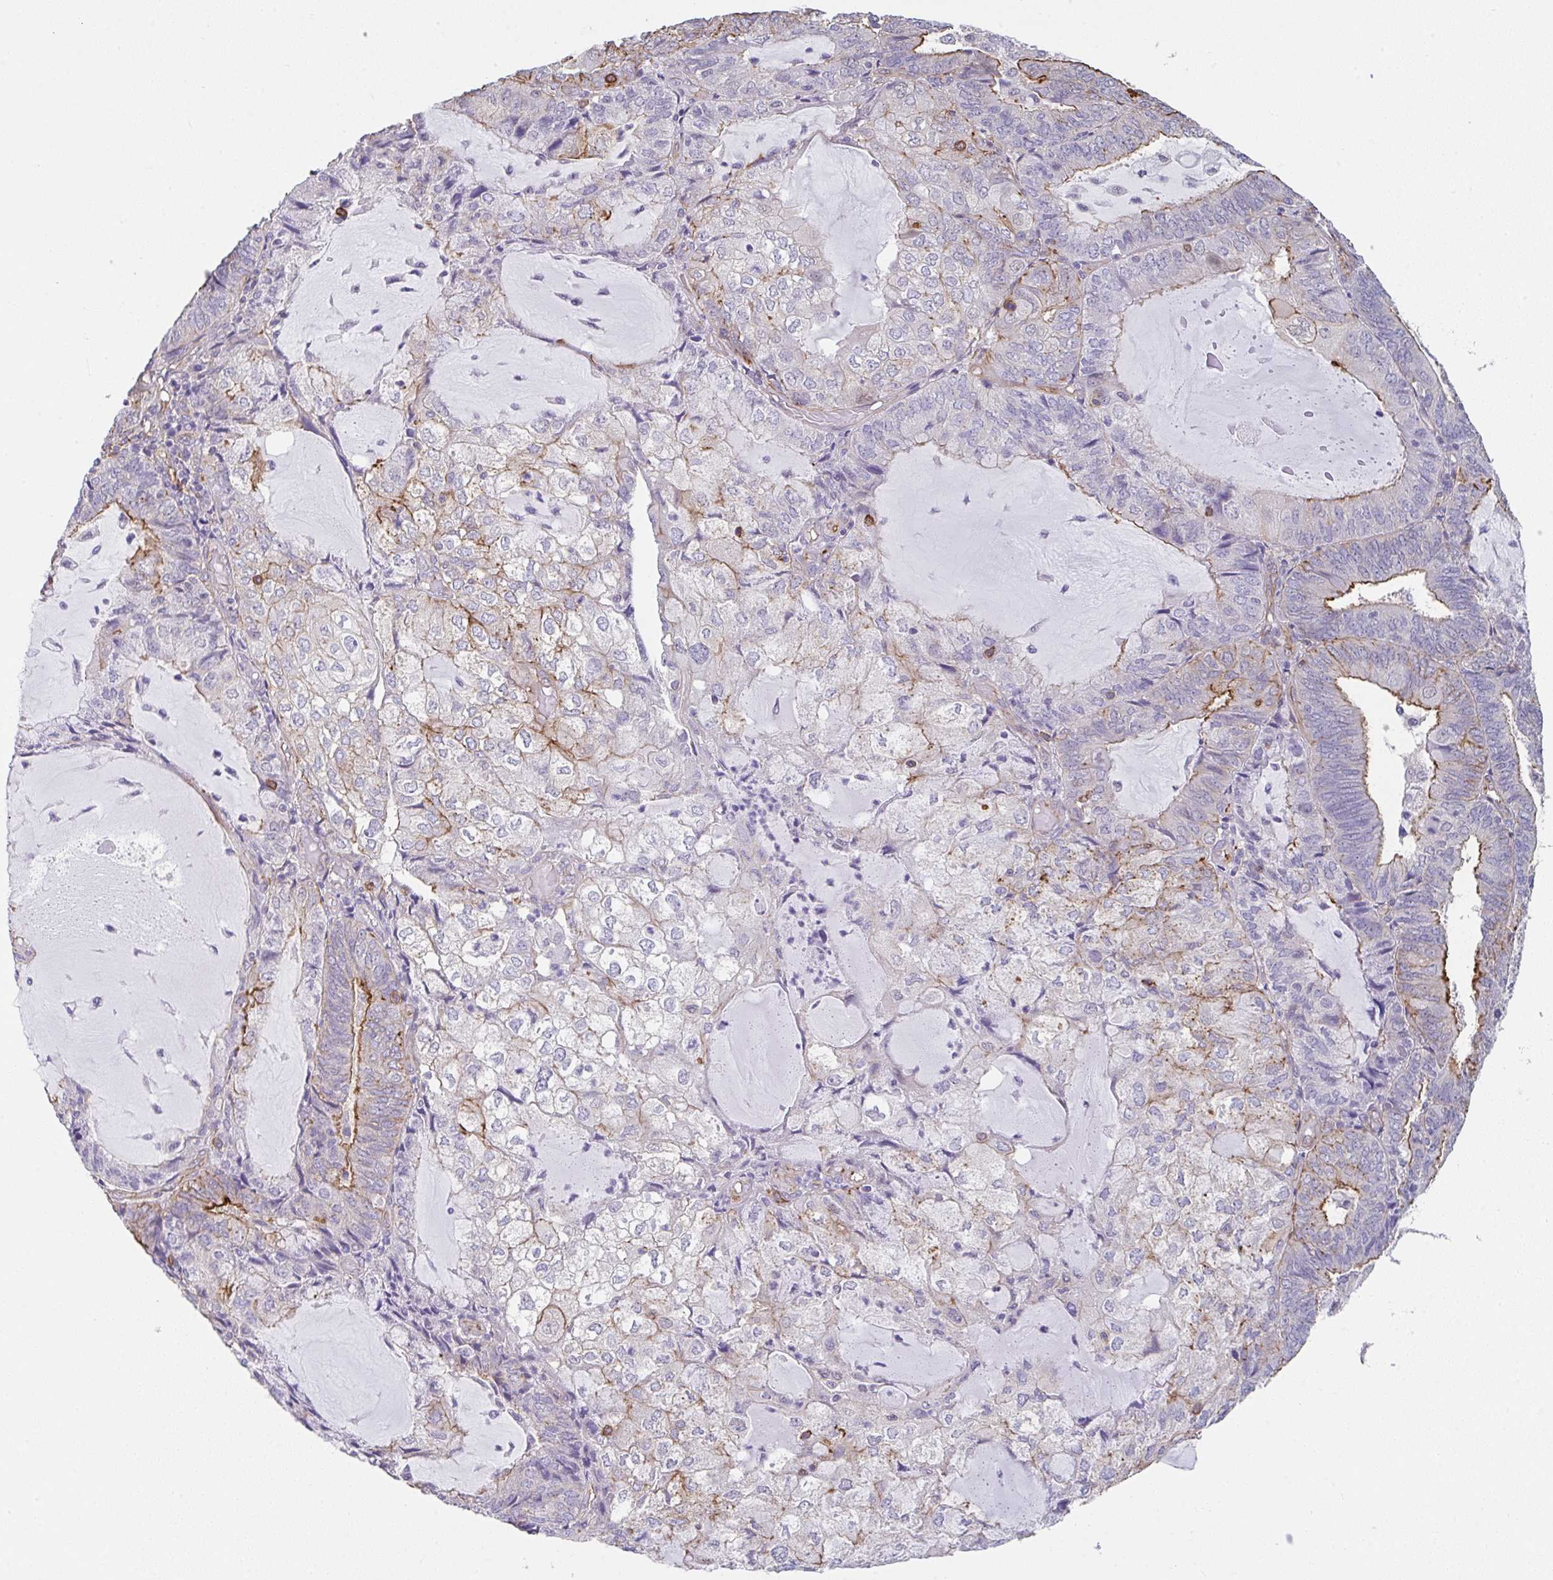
{"staining": {"intensity": "moderate", "quantity": "<25%", "location": "cytoplasmic/membranous"}, "tissue": "endometrial cancer", "cell_type": "Tumor cells", "image_type": "cancer", "snomed": [{"axis": "morphology", "description": "Adenocarcinoma, NOS"}, {"axis": "topography", "description": "Endometrium"}], "caption": "A brown stain shows moderate cytoplasmic/membranous staining of a protein in human adenocarcinoma (endometrial) tumor cells. The protein of interest is shown in brown color, while the nuclei are stained blue.", "gene": "DBN1", "patient": {"sex": "female", "age": 81}}